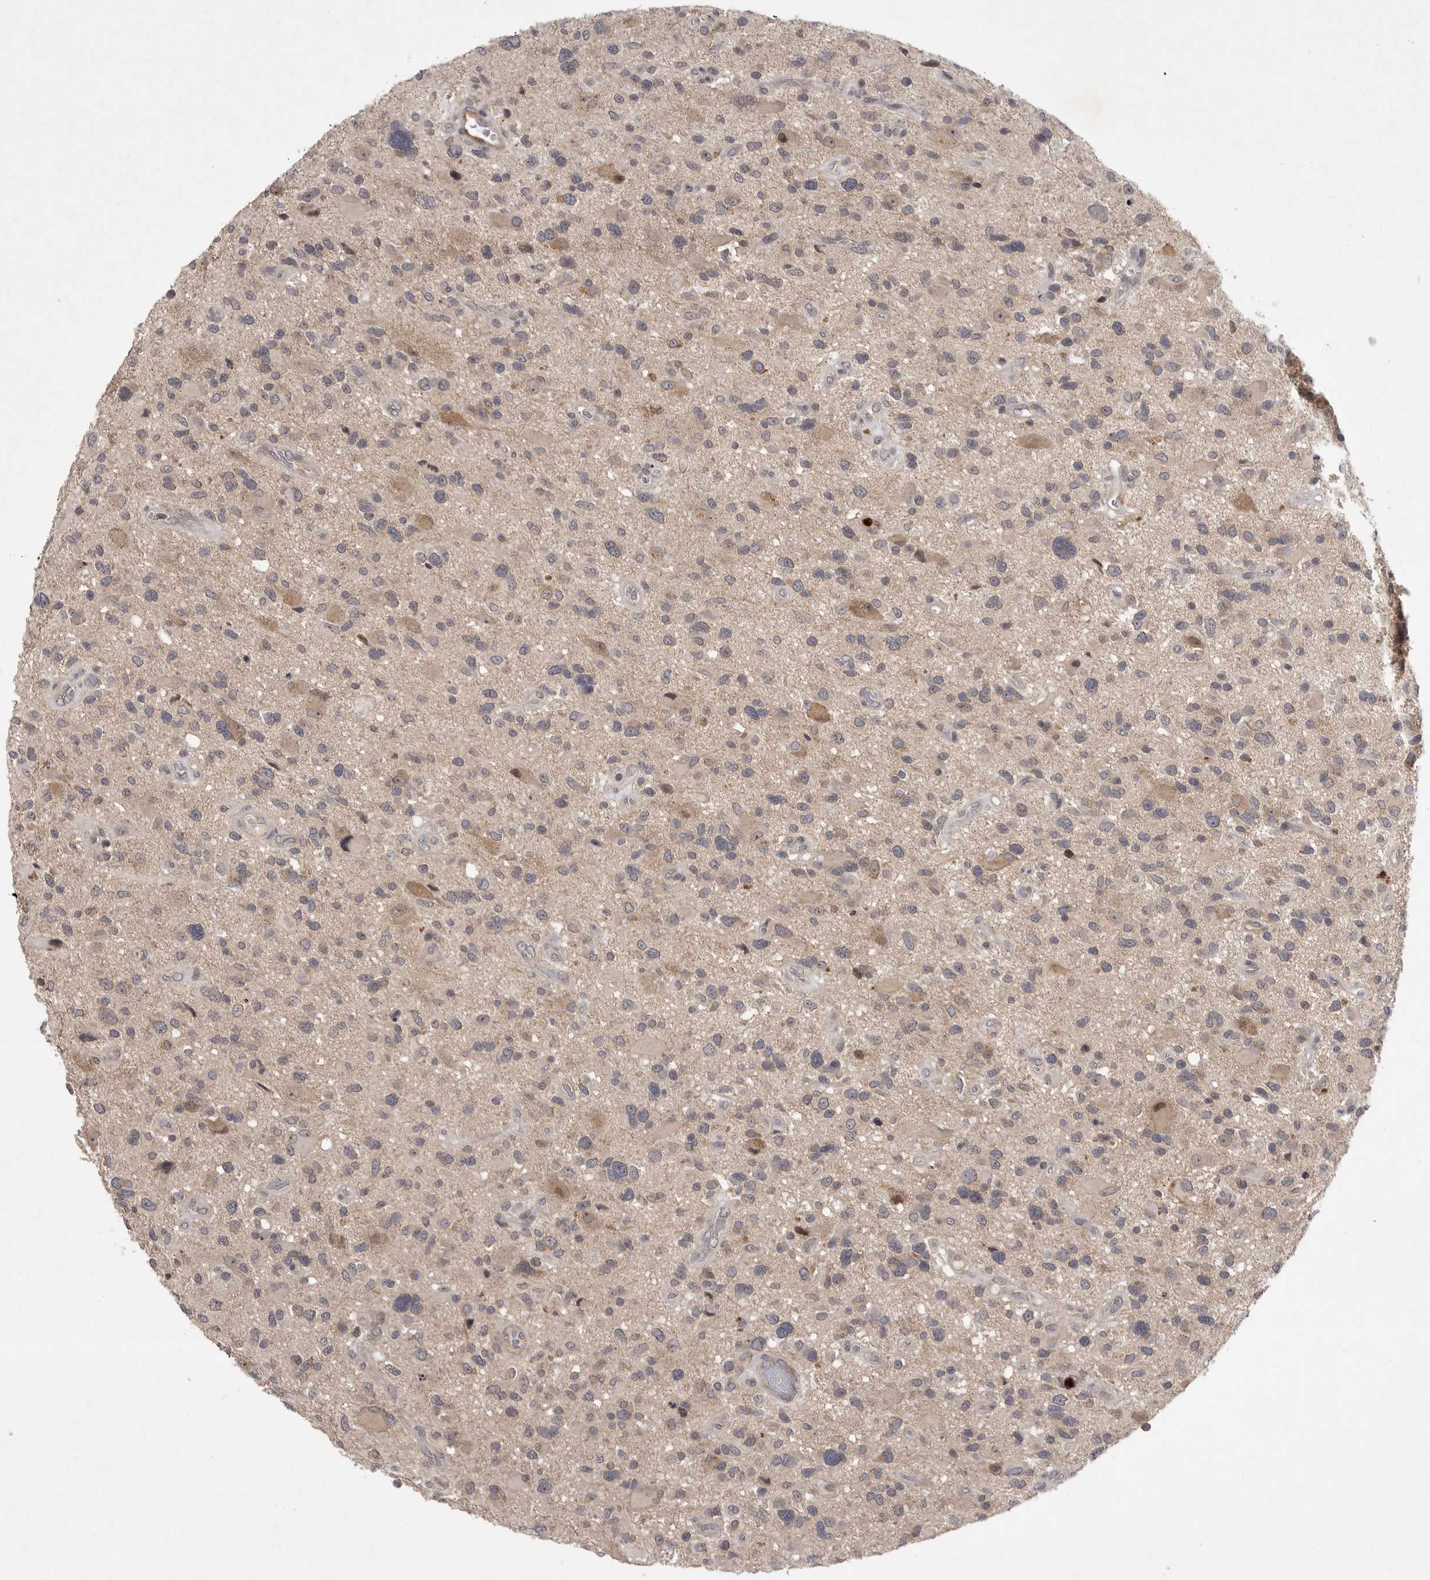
{"staining": {"intensity": "weak", "quantity": "<25%", "location": "cytoplasmic/membranous"}, "tissue": "glioma", "cell_type": "Tumor cells", "image_type": "cancer", "snomed": [{"axis": "morphology", "description": "Glioma, malignant, High grade"}, {"axis": "topography", "description": "Brain"}], "caption": "This micrograph is of high-grade glioma (malignant) stained with IHC to label a protein in brown with the nuclei are counter-stained blue. There is no expression in tumor cells.", "gene": "UBE3D", "patient": {"sex": "male", "age": 33}}